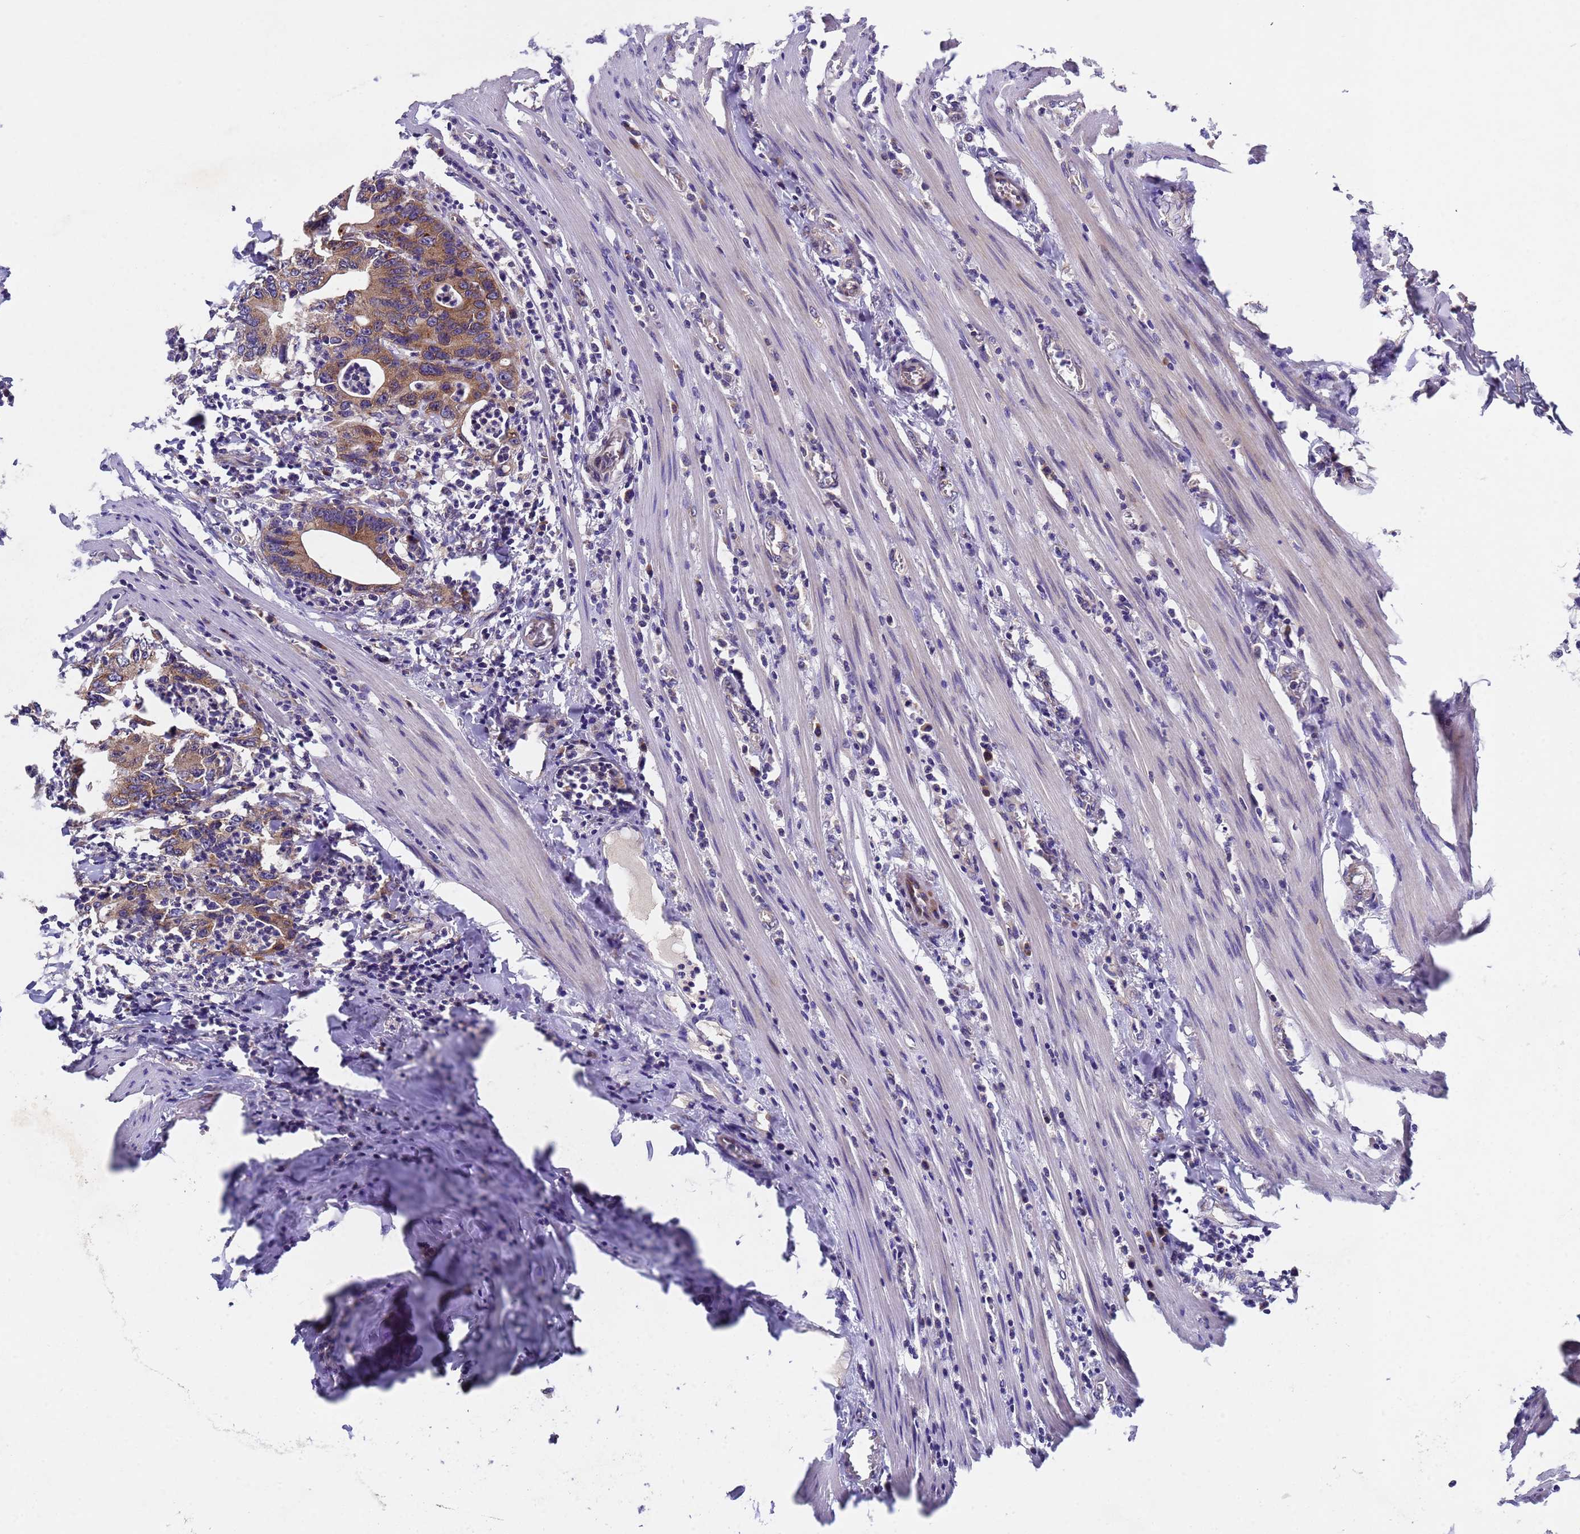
{"staining": {"intensity": "moderate", "quantity": ">75%", "location": "cytoplasmic/membranous"}, "tissue": "colorectal cancer", "cell_type": "Tumor cells", "image_type": "cancer", "snomed": [{"axis": "morphology", "description": "Adenocarcinoma, NOS"}, {"axis": "topography", "description": "Colon"}], "caption": "This is an image of IHC staining of colorectal cancer, which shows moderate positivity in the cytoplasmic/membranous of tumor cells.", "gene": "DCAF12L2", "patient": {"sex": "female", "age": 75}}